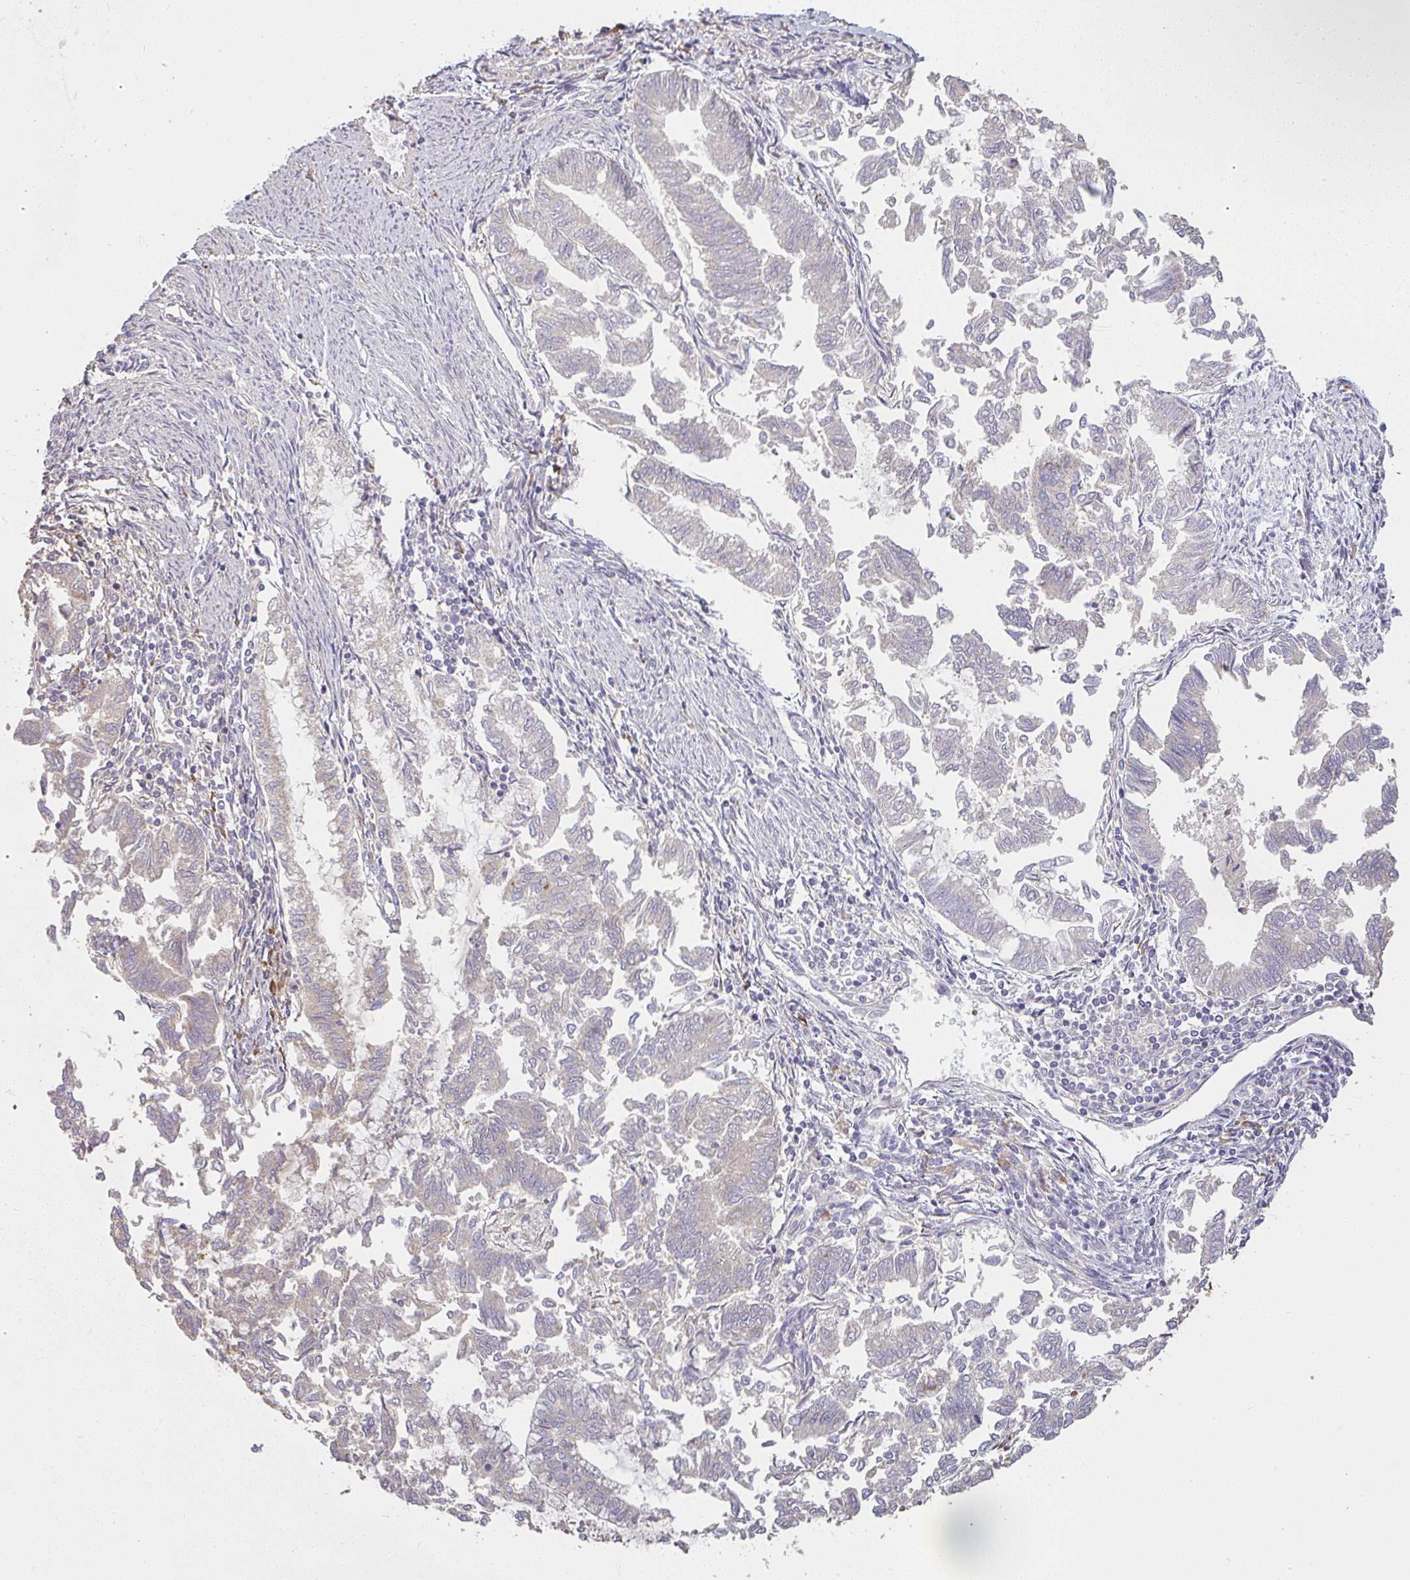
{"staining": {"intensity": "negative", "quantity": "none", "location": "none"}, "tissue": "endometrial cancer", "cell_type": "Tumor cells", "image_type": "cancer", "snomed": [{"axis": "morphology", "description": "Adenocarcinoma, NOS"}, {"axis": "topography", "description": "Endometrium"}], "caption": "A high-resolution photomicrograph shows immunohistochemistry (IHC) staining of endometrial adenocarcinoma, which reveals no significant staining in tumor cells.", "gene": "BRINP3", "patient": {"sex": "female", "age": 79}}